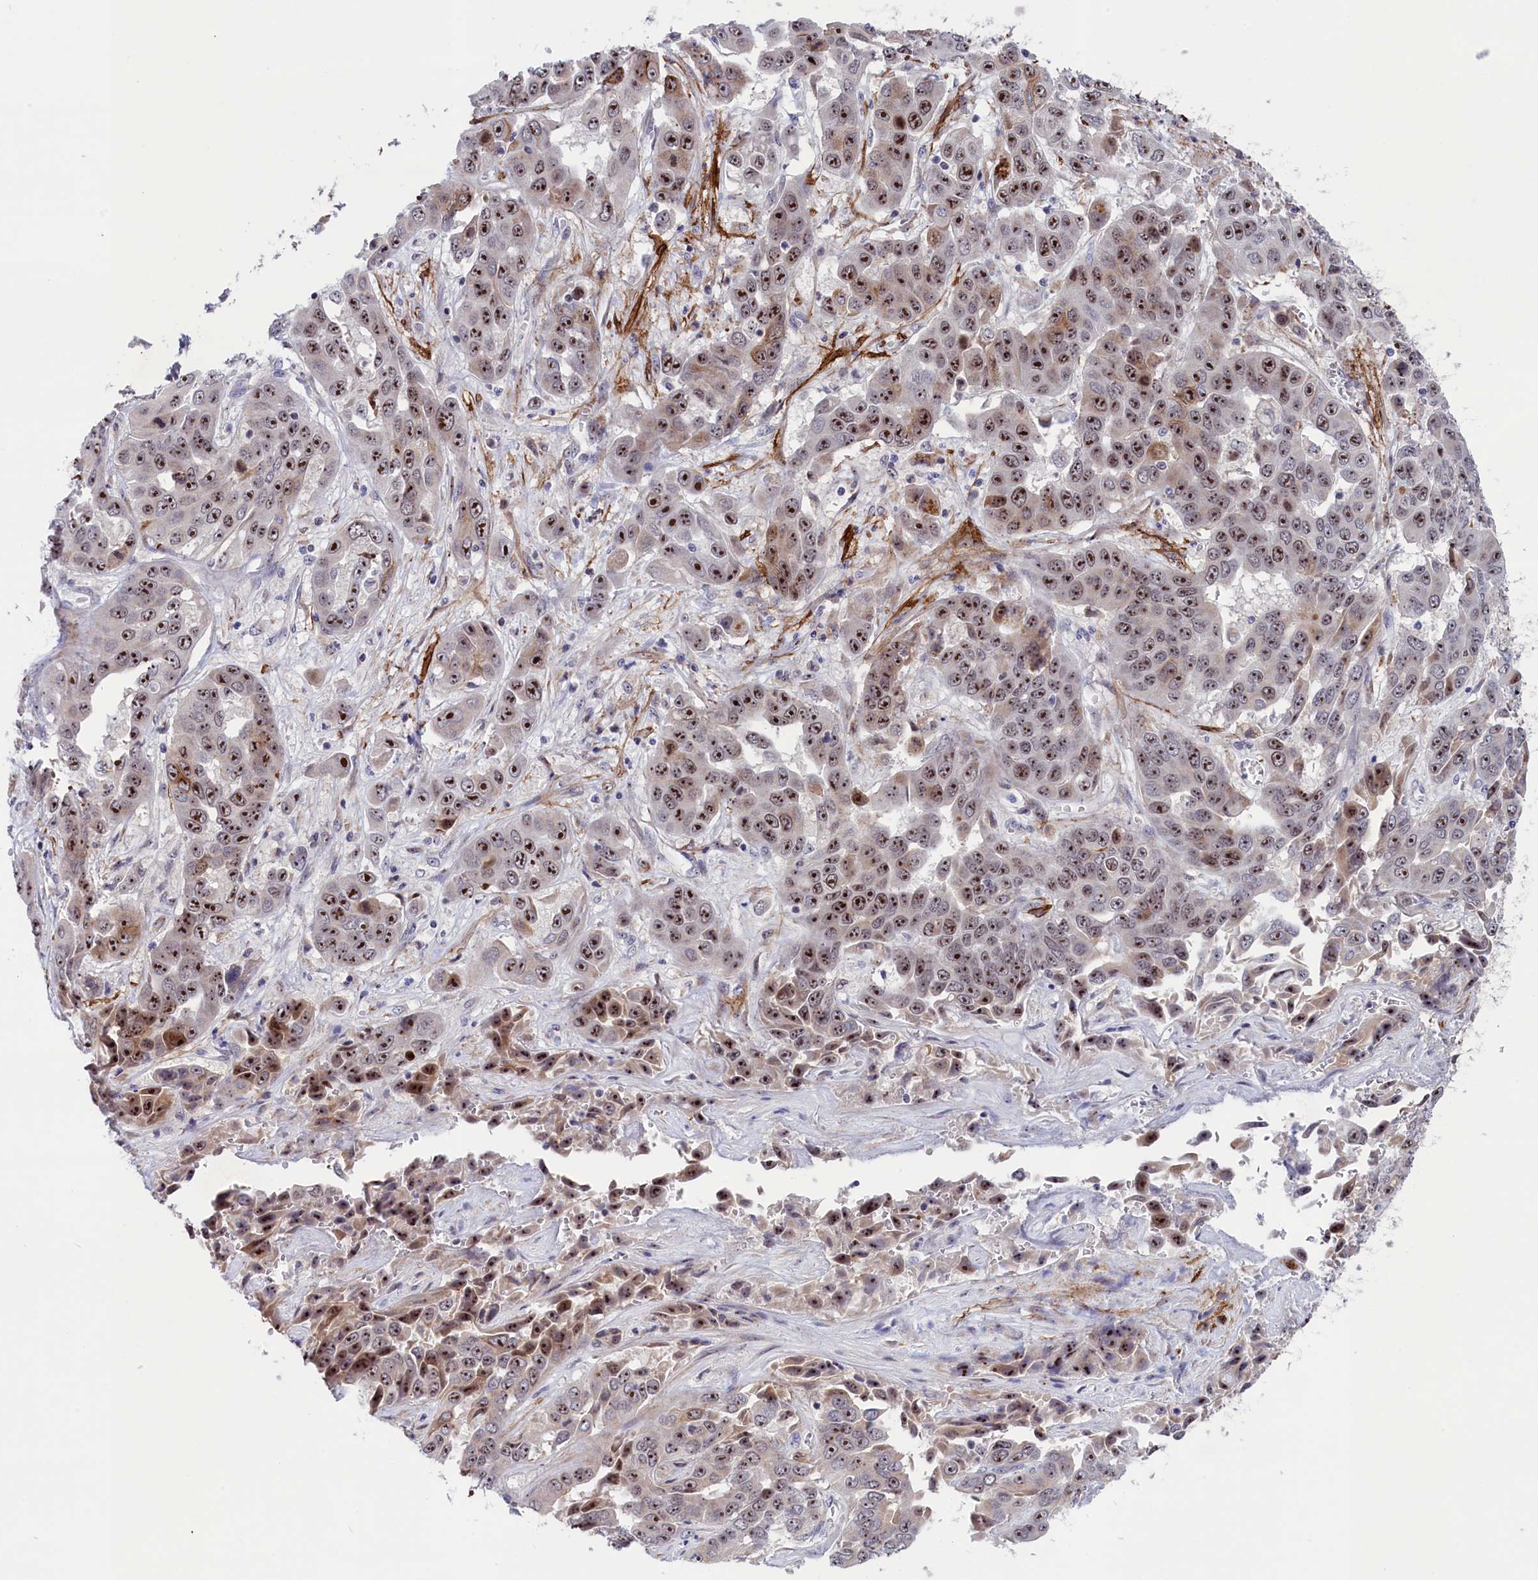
{"staining": {"intensity": "strong", "quantity": ">75%", "location": "nuclear"}, "tissue": "liver cancer", "cell_type": "Tumor cells", "image_type": "cancer", "snomed": [{"axis": "morphology", "description": "Cholangiocarcinoma"}, {"axis": "topography", "description": "Liver"}], "caption": "The micrograph shows staining of cholangiocarcinoma (liver), revealing strong nuclear protein positivity (brown color) within tumor cells.", "gene": "PPAN", "patient": {"sex": "female", "age": 52}}